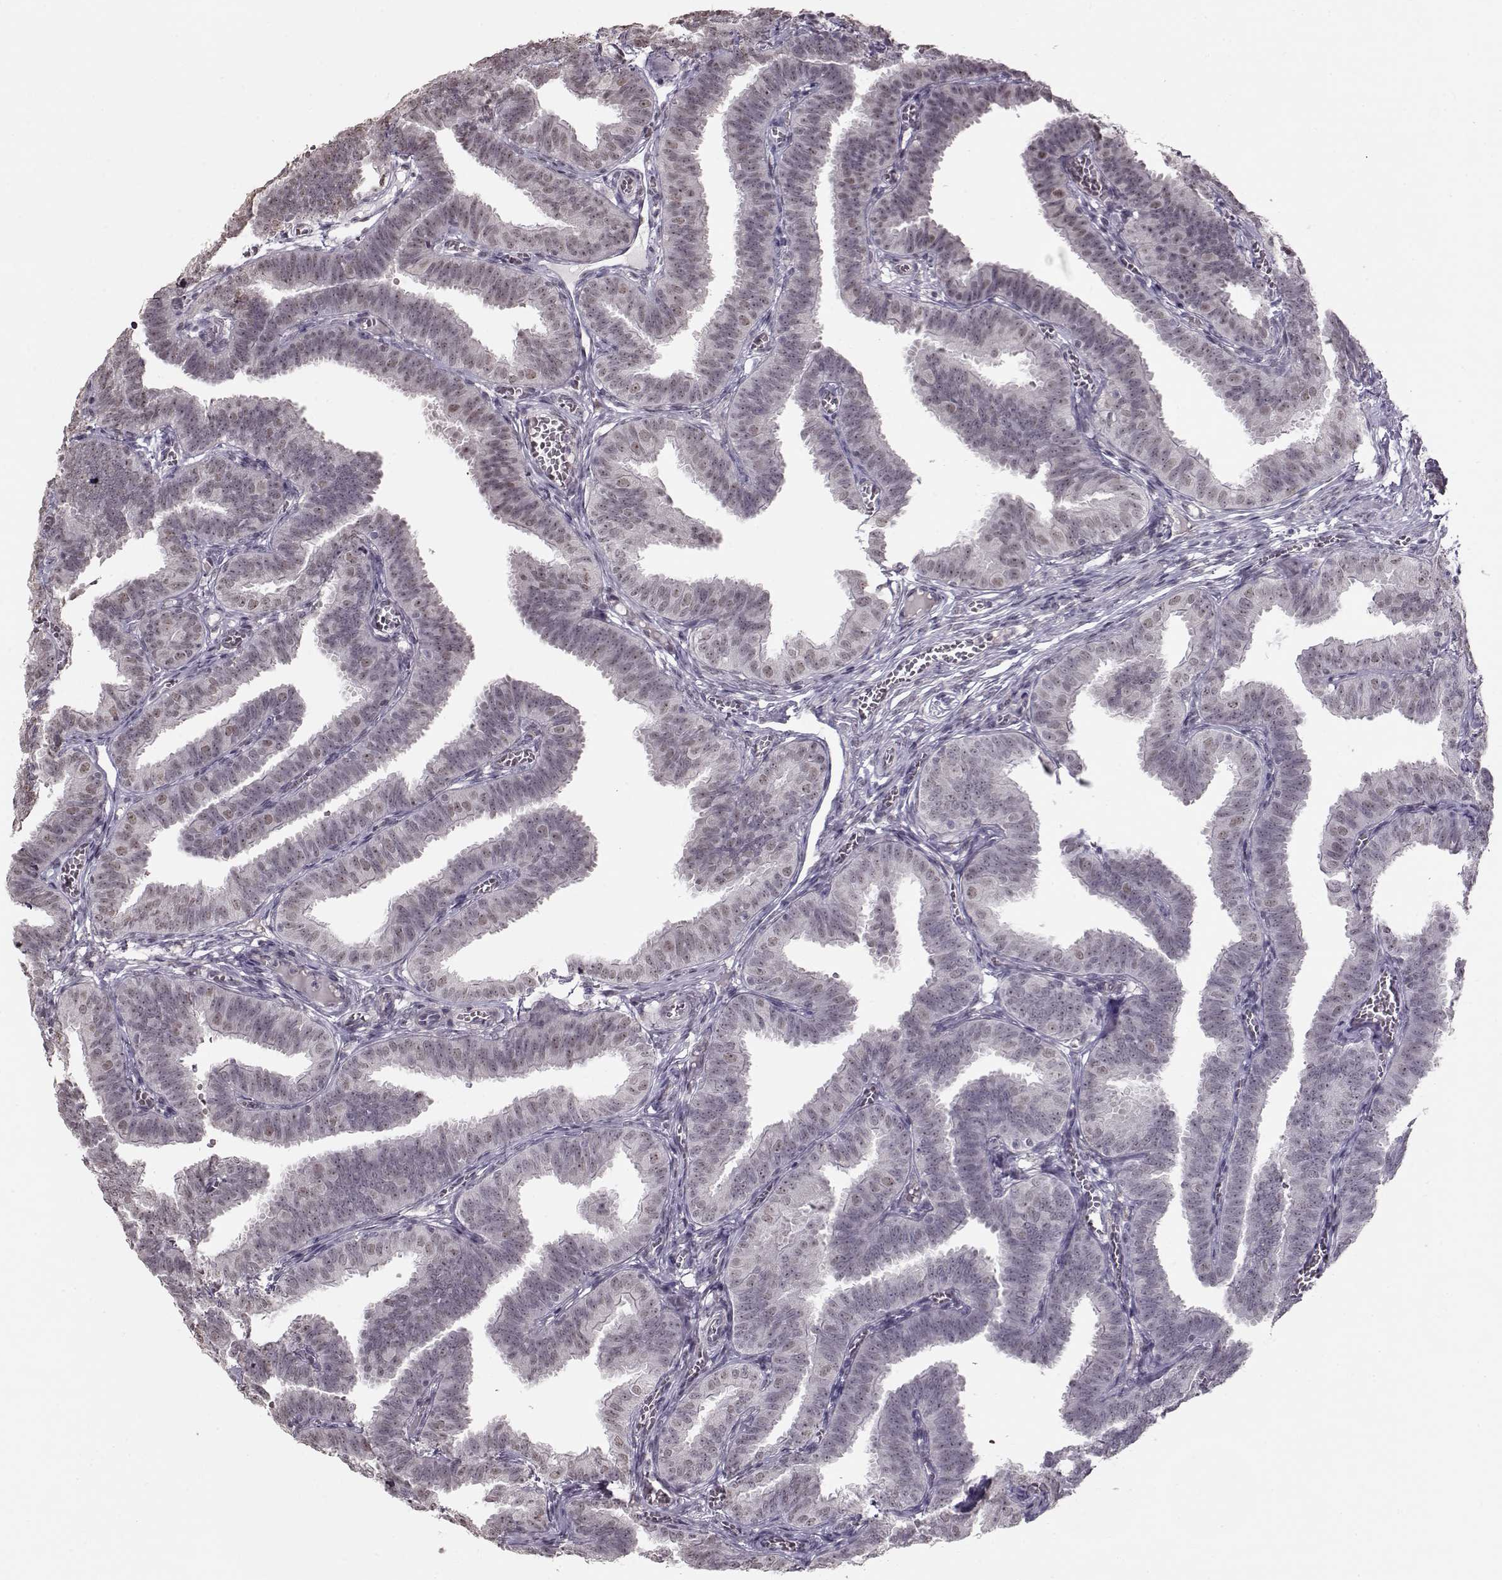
{"staining": {"intensity": "weak", "quantity": "<25%", "location": "nuclear"}, "tissue": "fallopian tube", "cell_type": "Glandular cells", "image_type": "normal", "snomed": [{"axis": "morphology", "description": "Normal tissue, NOS"}, {"axis": "topography", "description": "Fallopian tube"}], "caption": "This photomicrograph is of normal fallopian tube stained with IHC to label a protein in brown with the nuclei are counter-stained blue. There is no staining in glandular cells.", "gene": "PCP4", "patient": {"sex": "female", "age": 25}}